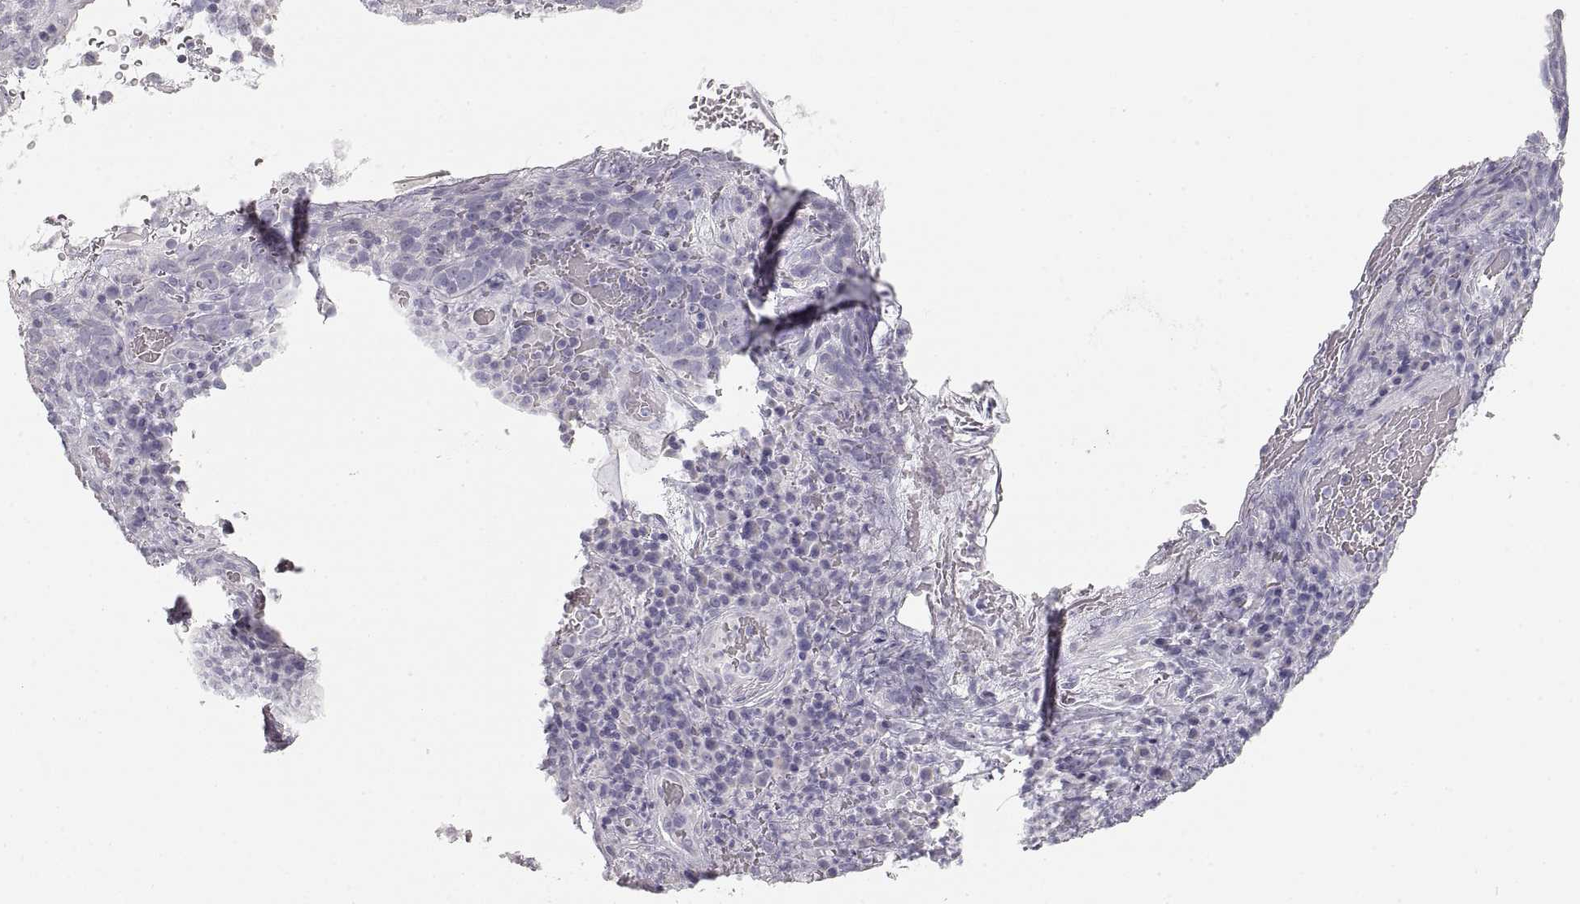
{"staining": {"intensity": "negative", "quantity": "none", "location": "none"}, "tissue": "skin cancer", "cell_type": "Tumor cells", "image_type": "cancer", "snomed": [{"axis": "morphology", "description": "Squamous cell carcinoma, NOS"}, {"axis": "topography", "description": "Skin"}, {"axis": "topography", "description": "Anal"}], "caption": "The micrograph demonstrates no significant positivity in tumor cells of squamous cell carcinoma (skin).", "gene": "ZP3", "patient": {"sex": "female", "age": 51}}